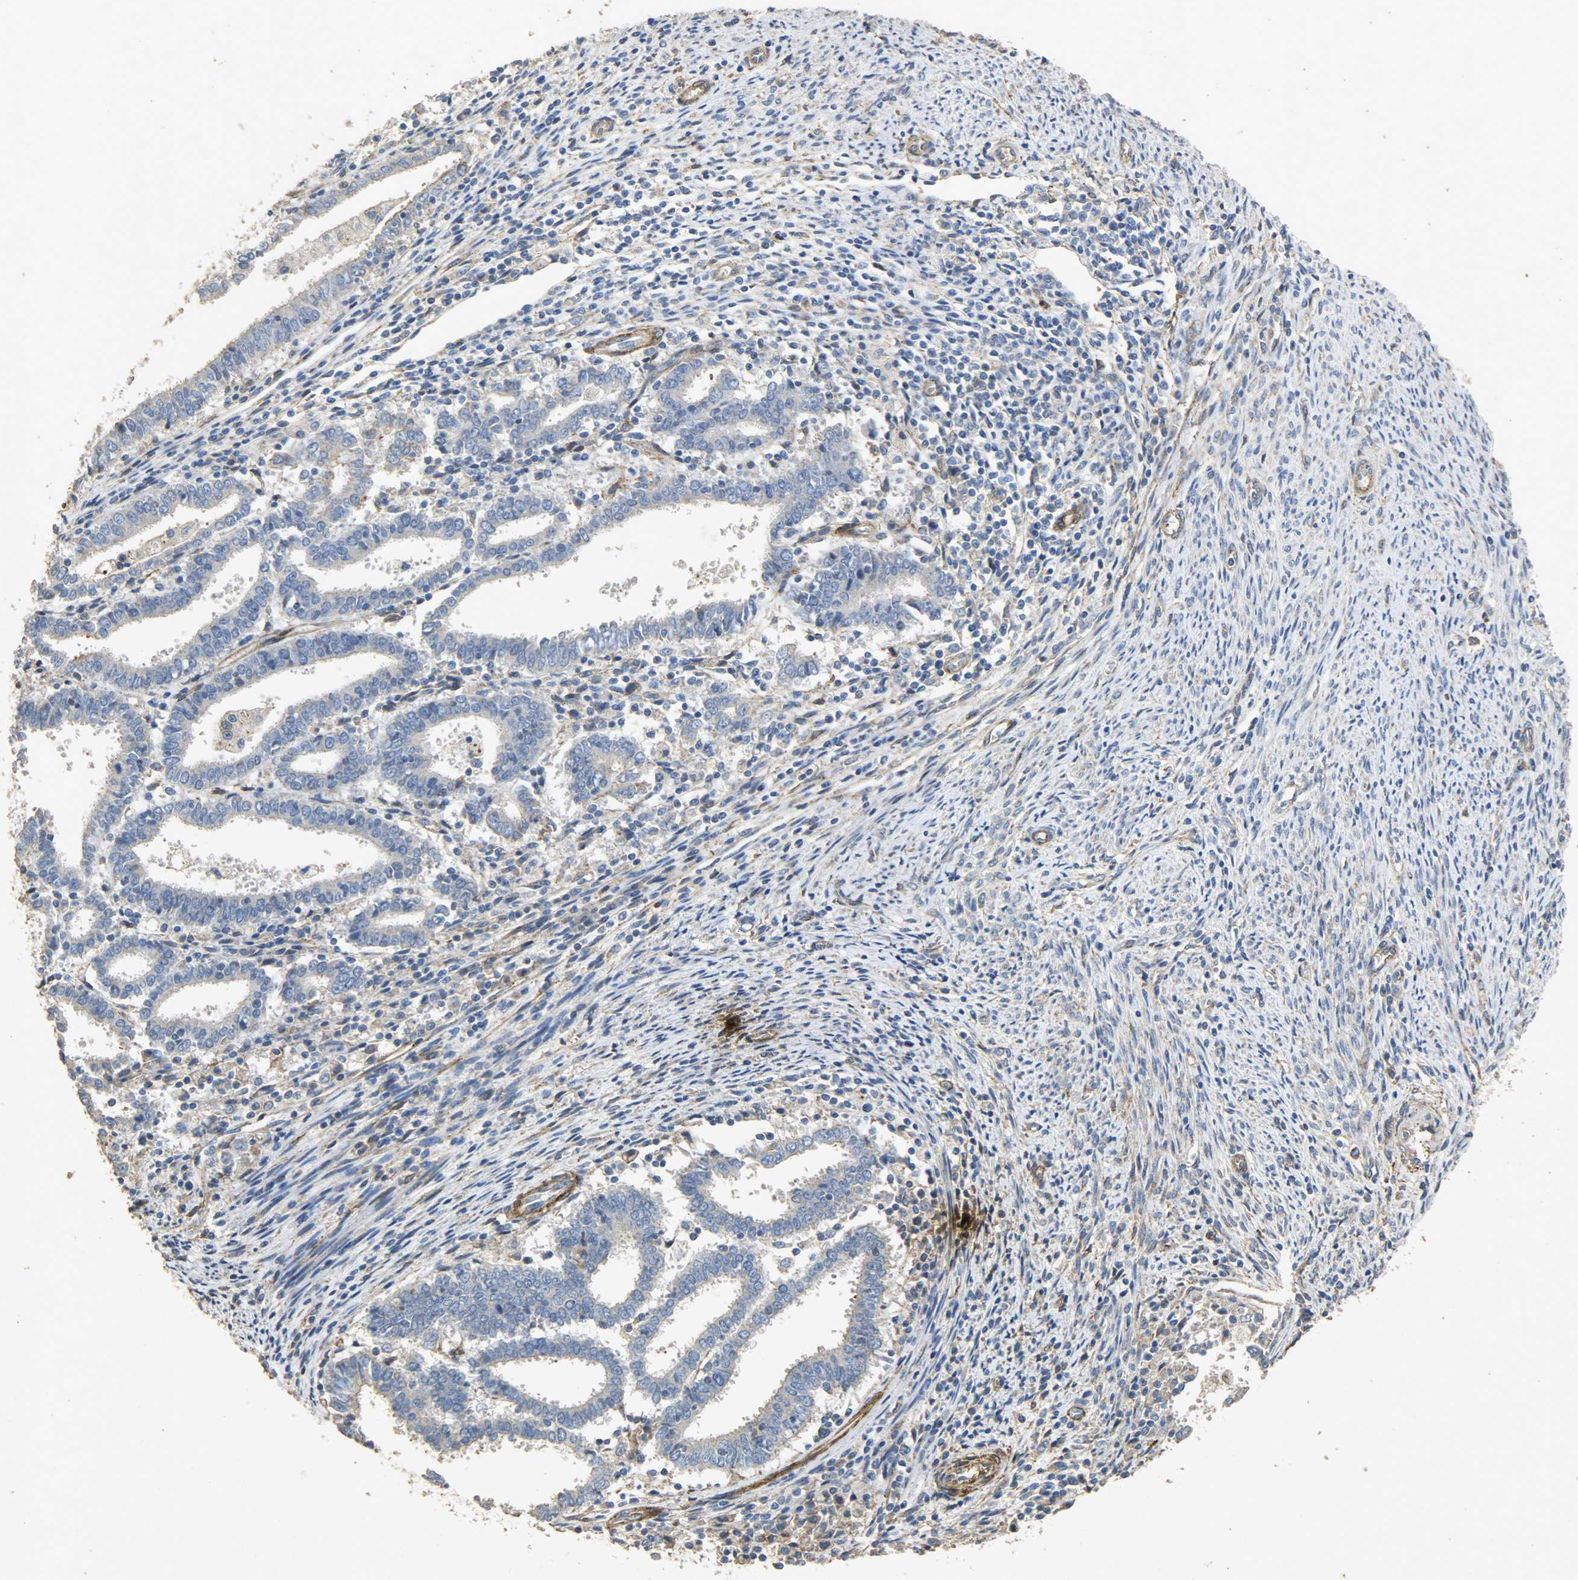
{"staining": {"intensity": "negative", "quantity": "none", "location": "none"}, "tissue": "endometrial cancer", "cell_type": "Tumor cells", "image_type": "cancer", "snomed": [{"axis": "morphology", "description": "Adenocarcinoma, NOS"}, {"axis": "topography", "description": "Uterus"}], "caption": "This photomicrograph is of endometrial adenocarcinoma stained with immunohistochemistry to label a protein in brown with the nuclei are counter-stained blue. There is no expression in tumor cells.", "gene": "TPM4", "patient": {"sex": "female", "age": 83}}